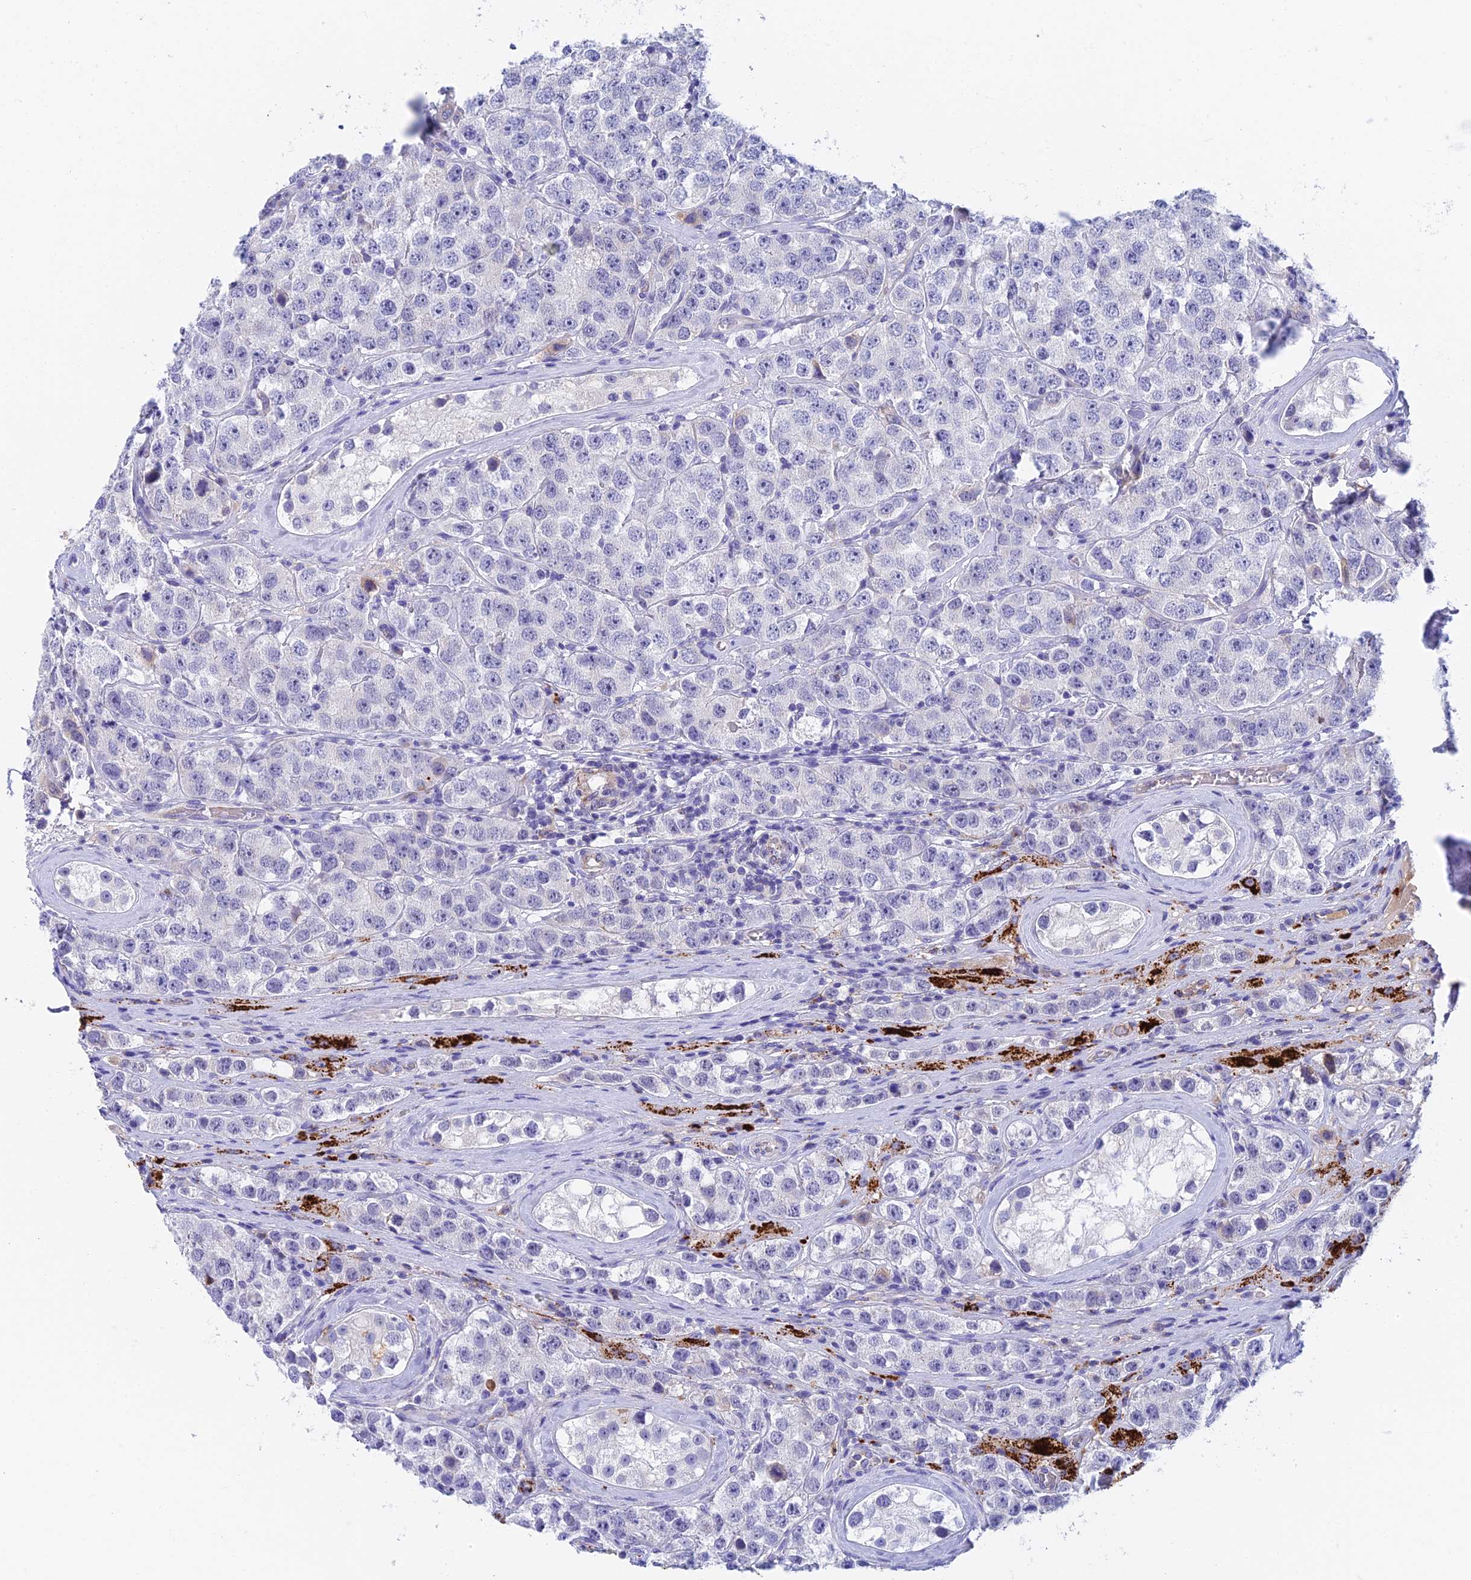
{"staining": {"intensity": "negative", "quantity": "none", "location": "none"}, "tissue": "testis cancer", "cell_type": "Tumor cells", "image_type": "cancer", "snomed": [{"axis": "morphology", "description": "Seminoma, NOS"}, {"axis": "topography", "description": "Testis"}], "caption": "This is an IHC image of testis seminoma. There is no staining in tumor cells.", "gene": "ADAMTS13", "patient": {"sex": "male", "age": 28}}